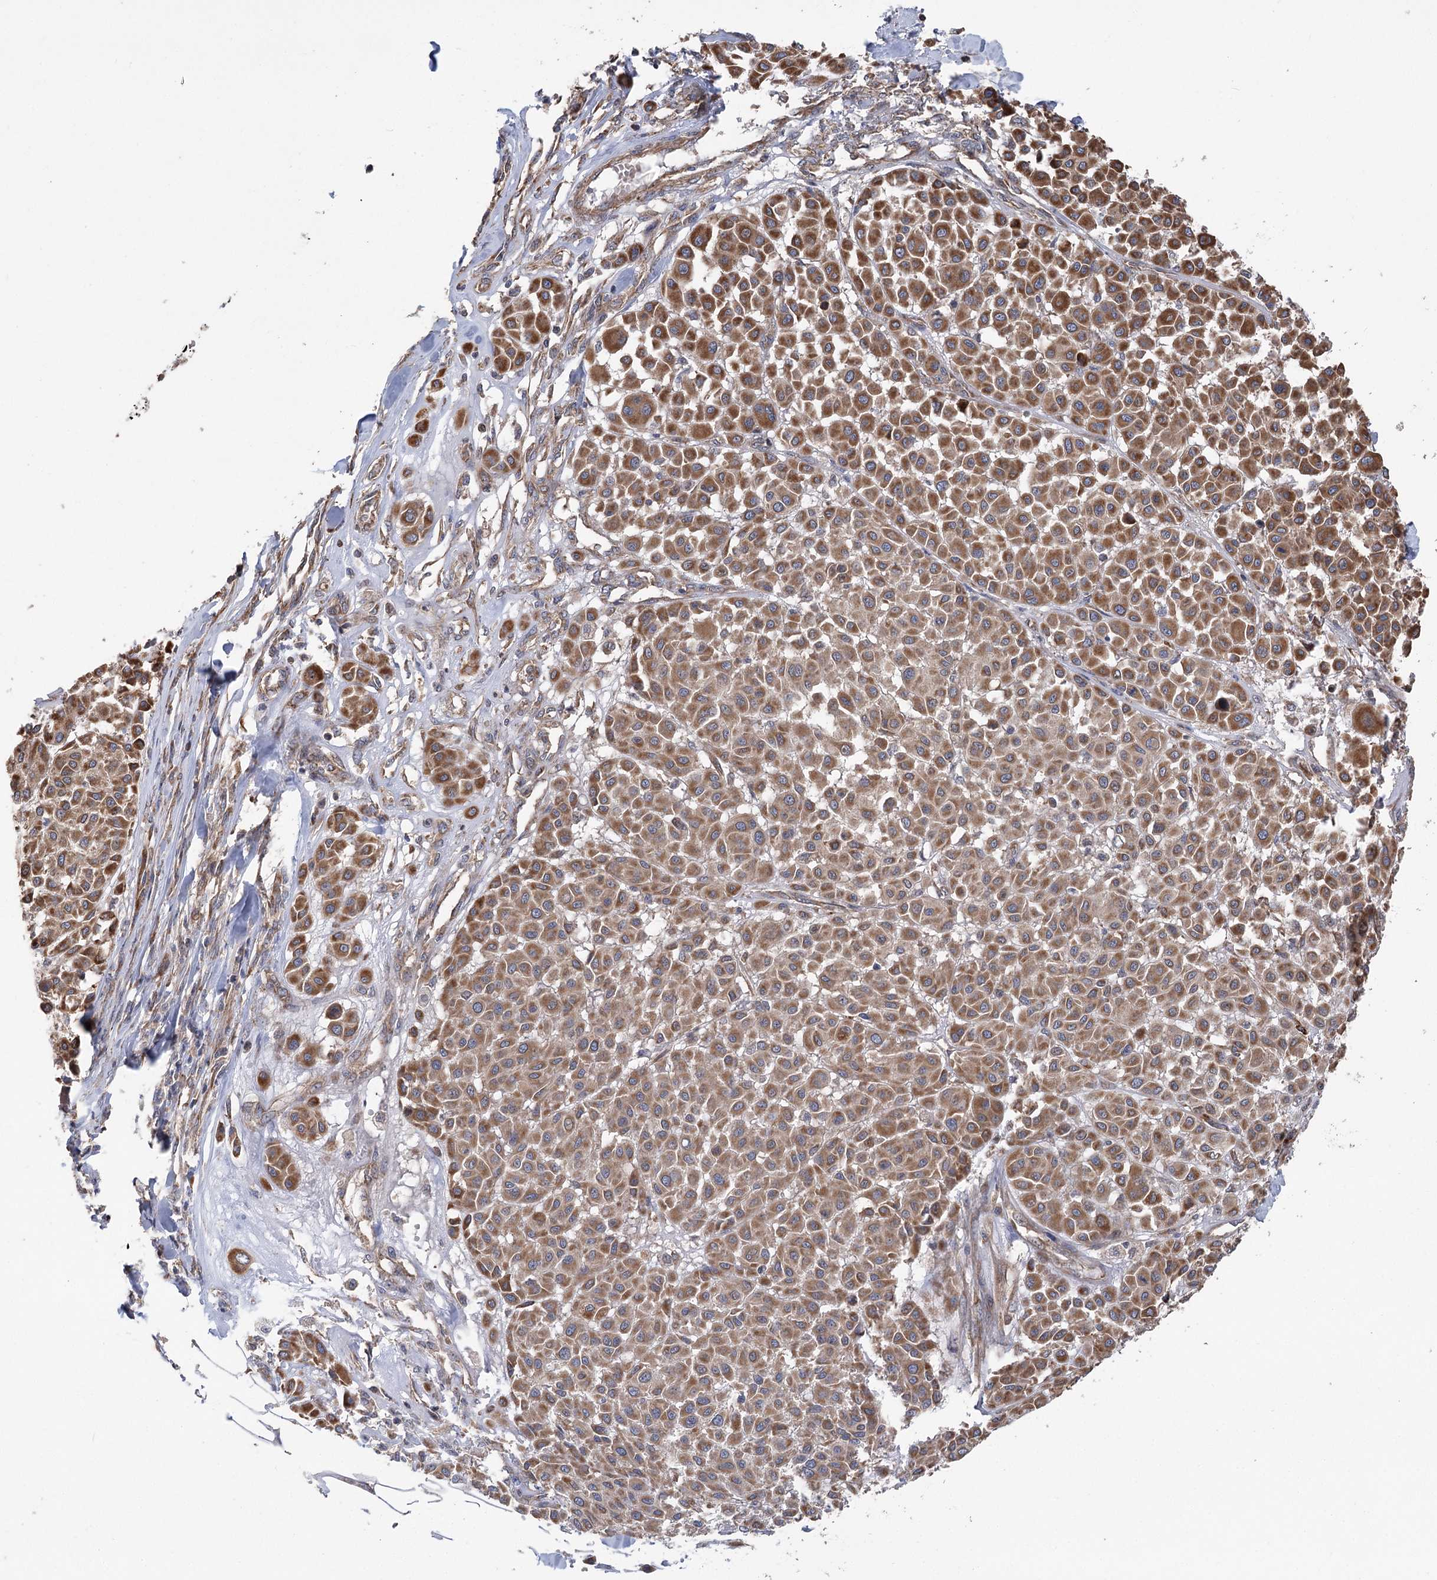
{"staining": {"intensity": "strong", "quantity": ">75%", "location": "cytoplasmic/membranous"}, "tissue": "melanoma", "cell_type": "Tumor cells", "image_type": "cancer", "snomed": [{"axis": "morphology", "description": "Malignant melanoma, Metastatic site"}, {"axis": "topography", "description": "Soft tissue"}], "caption": "Protein analysis of melanoma tissue reveals strong cytoplasmic/membranous positivity in about >75% of tumor cells. The staining was performed using DAB, with brown indicating positive protein expression. Nuclei are stained blue with hematoxylin.", "gene": "RWDD4", "patient": {"sex": "male", "age": 41}}